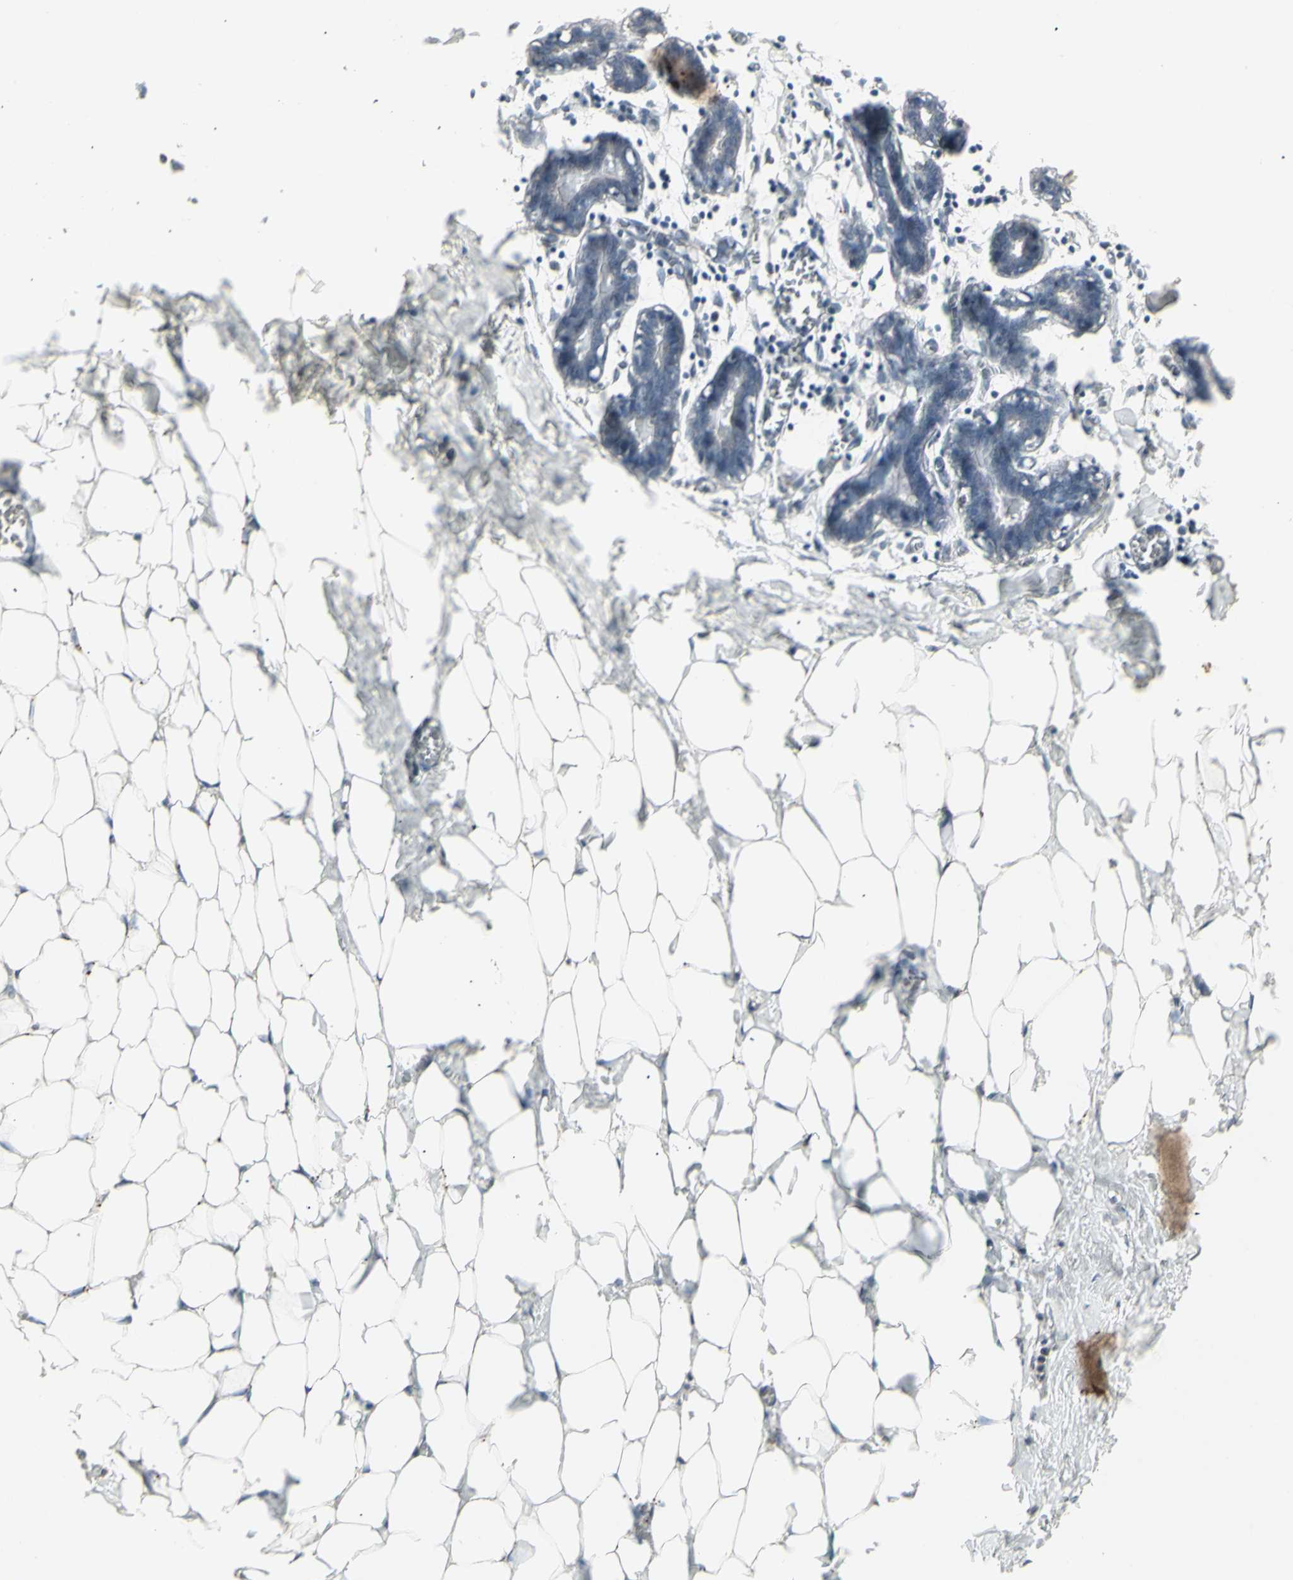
{"staining": {"intensity": "negative", "quantity": "none", "location": "none"}, "tissue": "breast", "cell_type": "Adipocytes", "image_type": "normal", "snomed": [{"axis": "morphology", "description": "Normal tissue, NOS"}, {"axis": "topography", "description": "Breast"}], "caption": "High power microscopy photomicrograph of an immunohistochemistry image of normal breast, revealing no significant expression in adipocytes.", "gene": "RNASEL", "patient": {"sex": "female", "age": 27}}